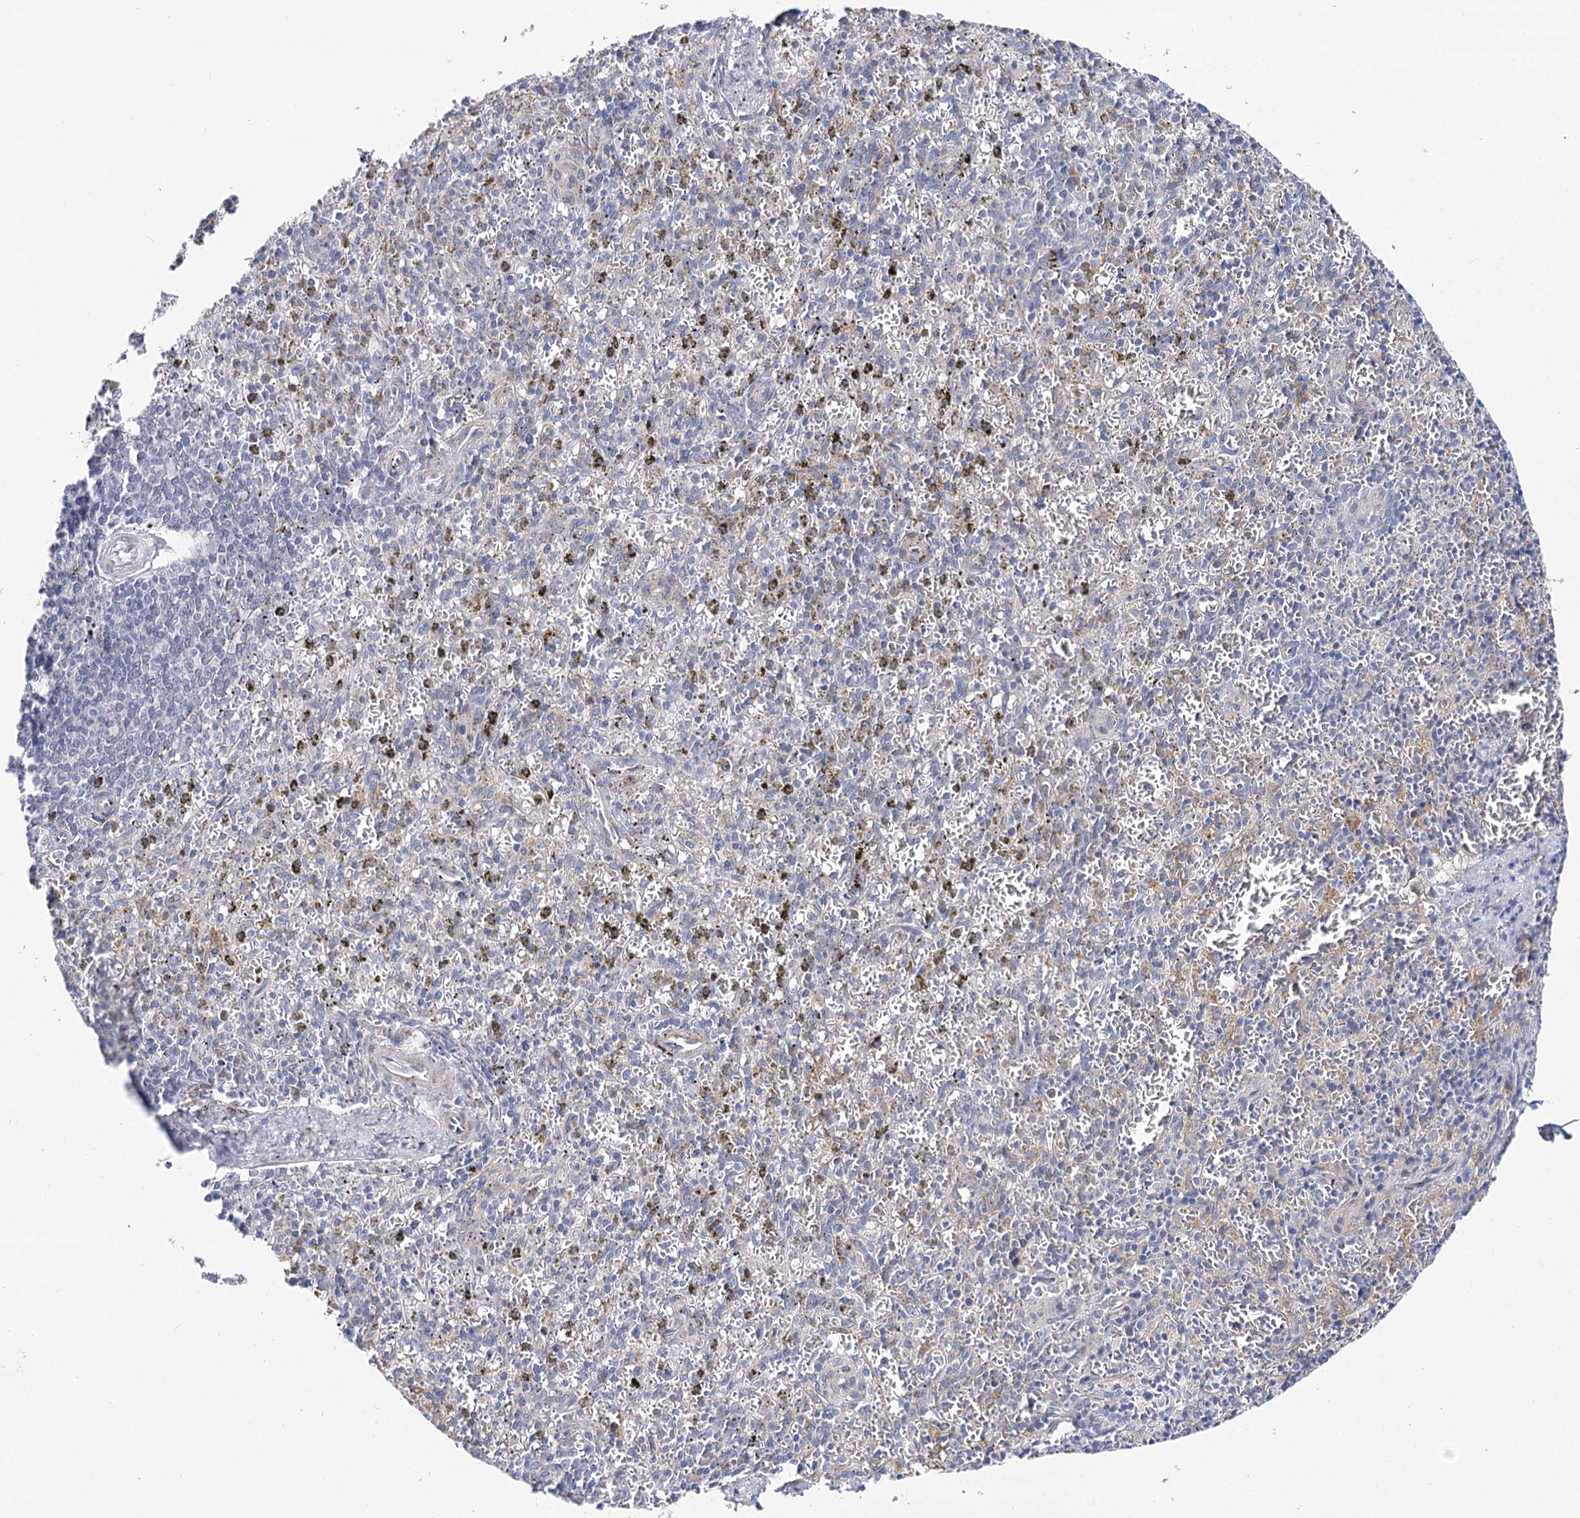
{"staining": {"intensity": "negative", "quantity": "none", "location": "none"}, "tissue": "spleen", "cell_type": "Cells in red pulp", "image_type": "normal", "snomed": [{"axis": "morphology", "description": "Normal tissue, NOS"}, {"axis": "topography", "description": "Spleen"}], "caption": "Protein analysis of unremarkable spleen demonstrates no significant staining in cells in red pulp. (DAB (3,3'-diaminobenzidine) IHC visualized using brightfield microscopy, high magnification).", "gene": "TEX12", "patient": {"sex": "male", "age": 72}}